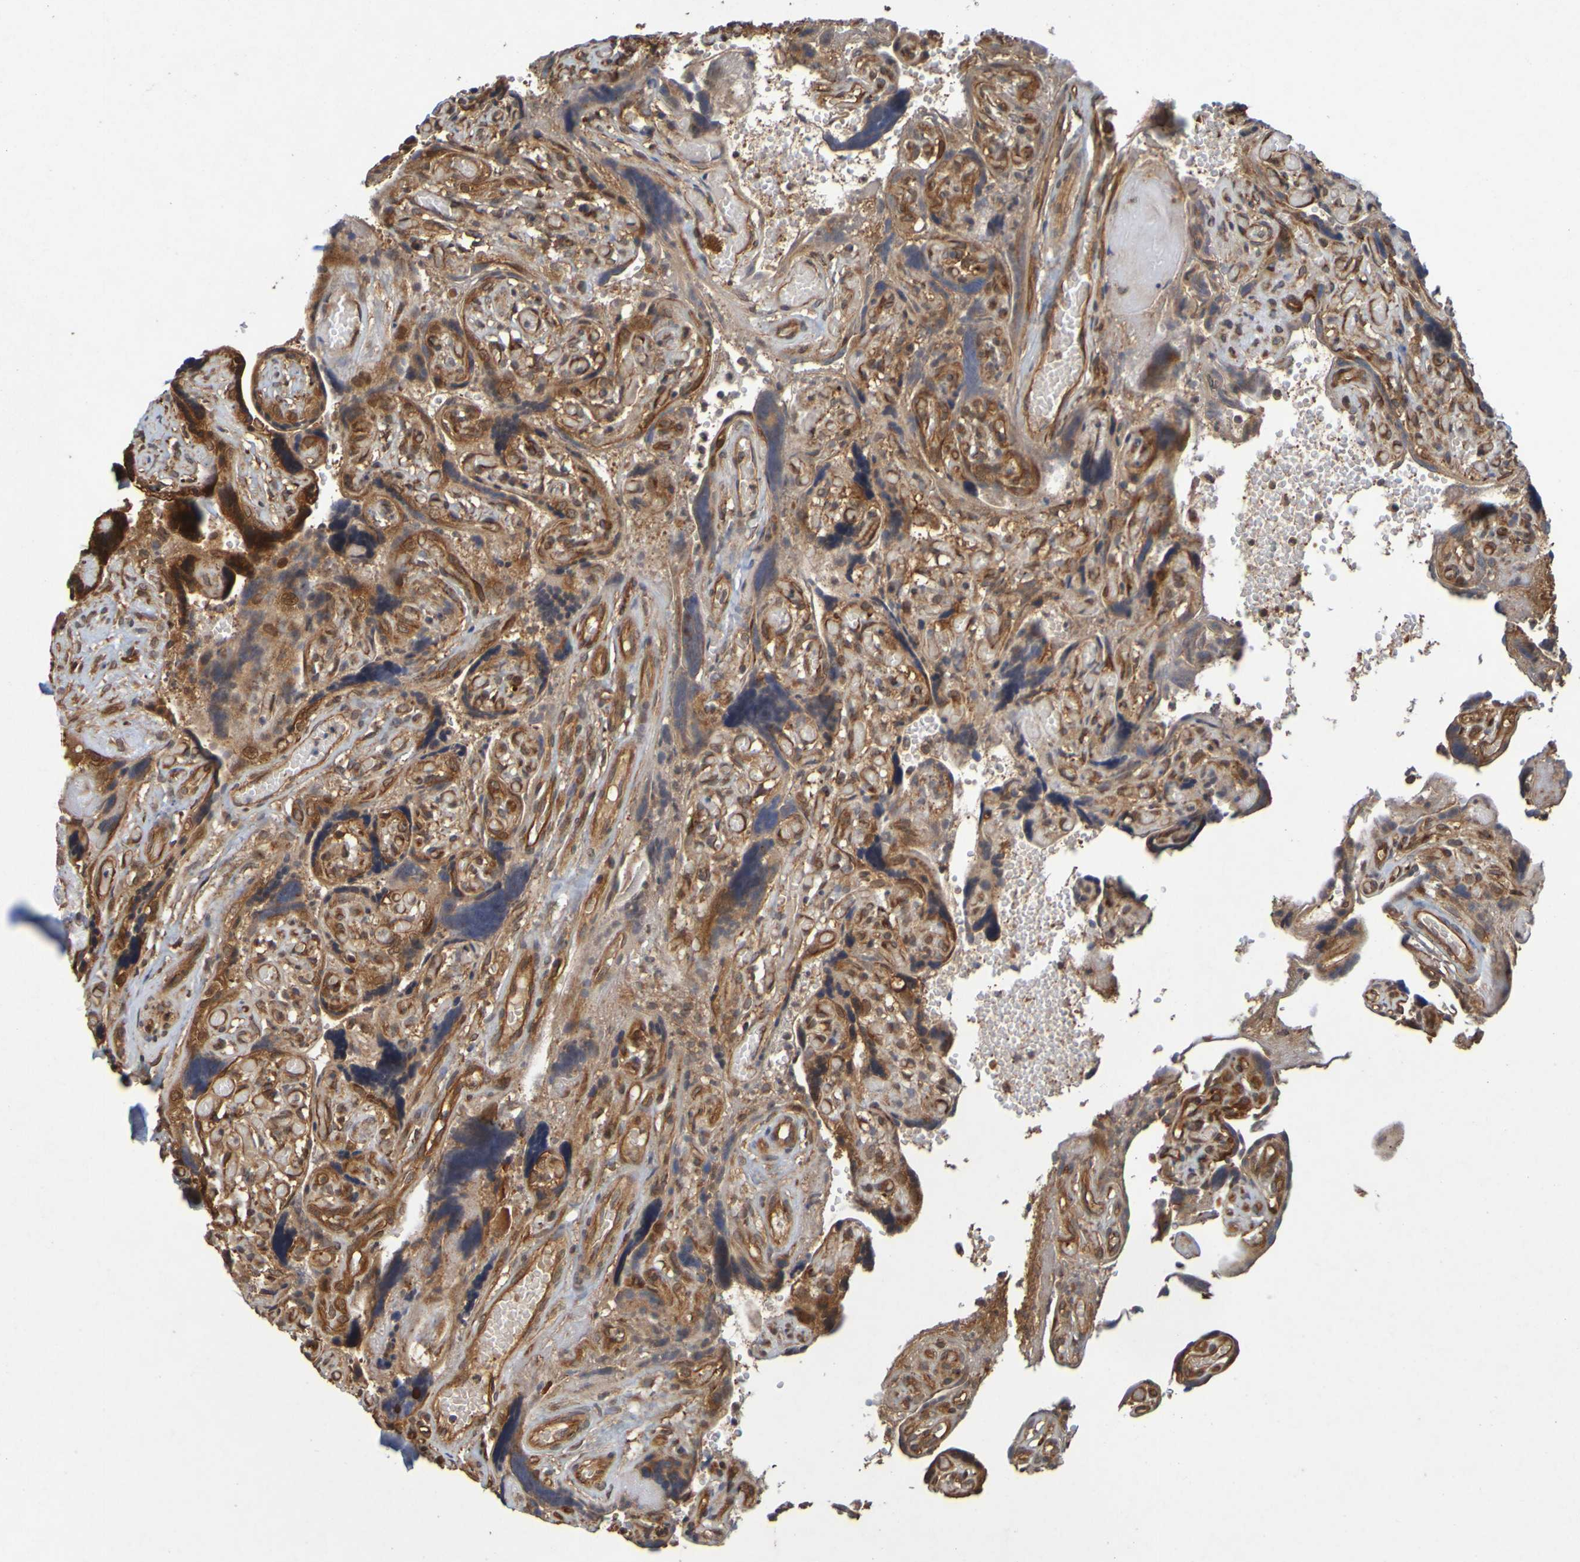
{"staining": {"intensity": "strong", "quantity": ">75%", "location": "cytoplasmic/membranous,nuclear"}, "tissue": "placenta", "cell_type": "Decidual cells", "image_type": "normal", "snomed": [{"axis": "morphology", "description": "Normal tissue, NOS"}, {"axis": "topography", "description": "Placenta"}], "caption": "Protein expression analysis of normal placenta shows strong cytoplasmic/membranous,nuclear positivity in approximately >75% of decidual cells. The protein is shown in brown color, while the nuclei are stained blue.", "gene": "OCRL", "patient": {"sex": "female", "age": 30}}